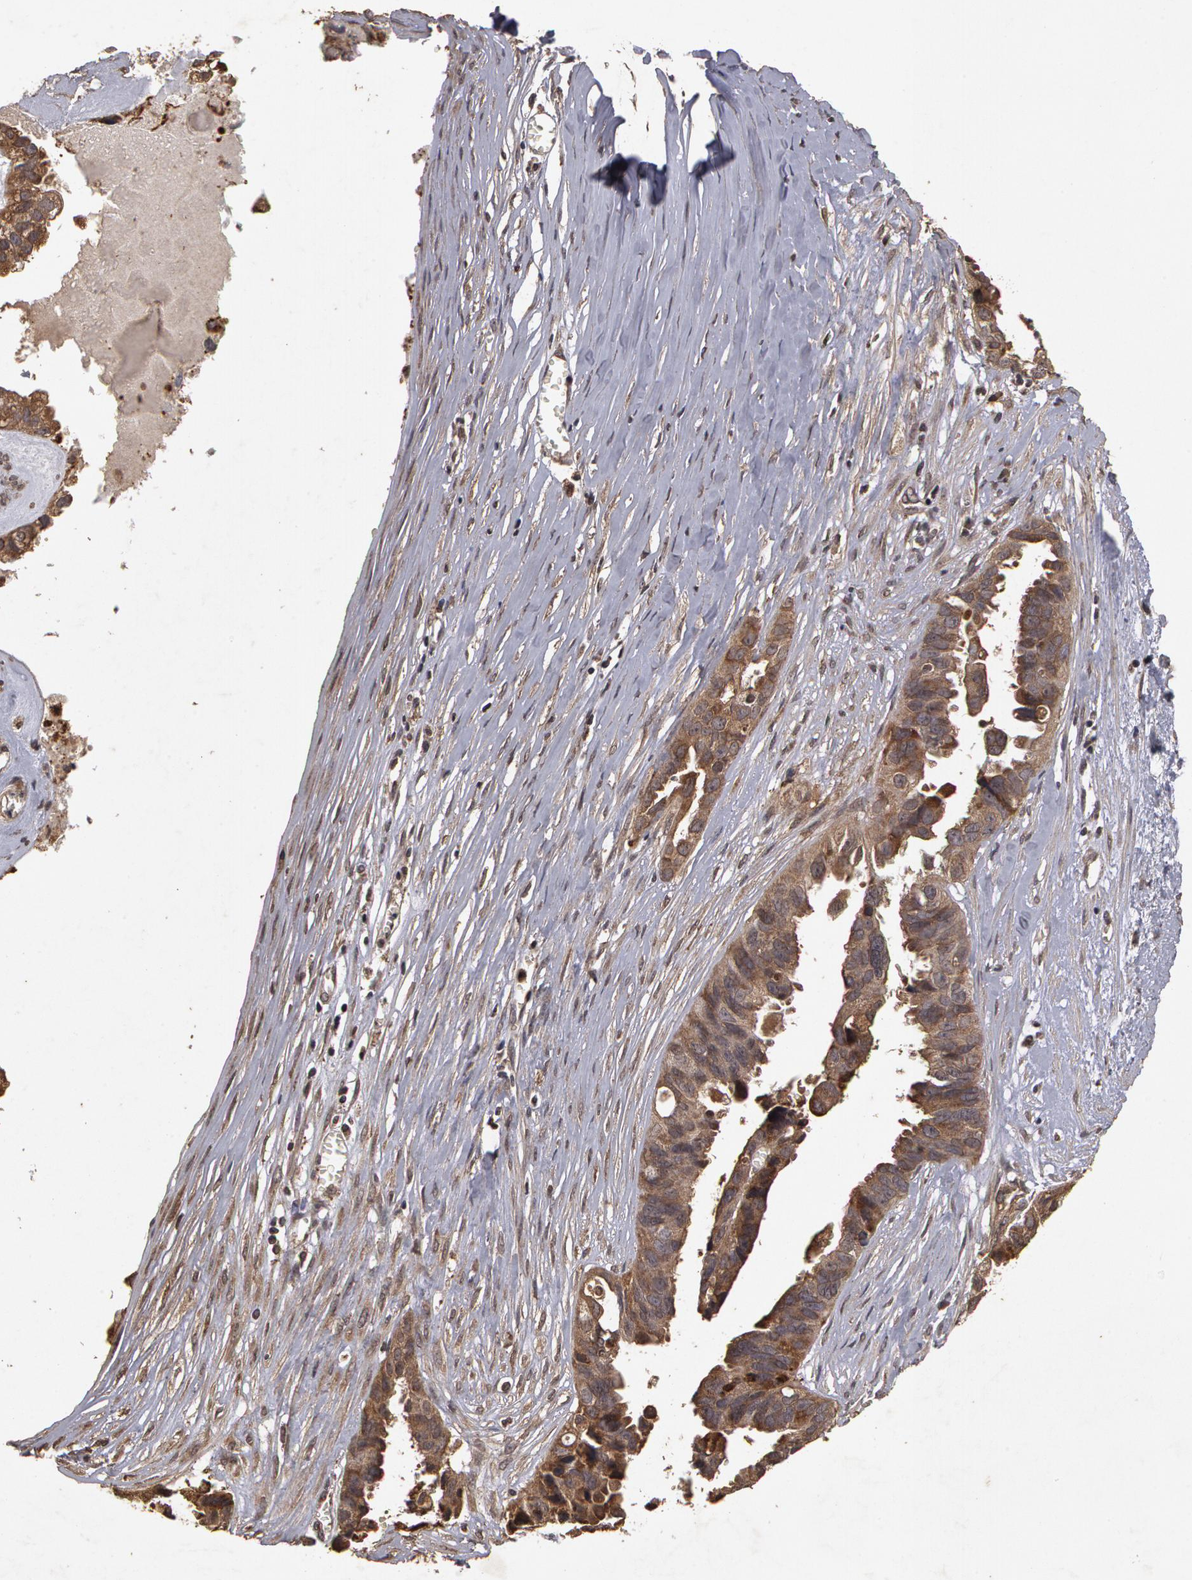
{"staining": {"intensity": "moderate", "quantity": ">75%", "location": "cytoplasmic/membranous"}, "tissue": "ovarian cancer", "cell_type": "Tumor cells", "image_type": "cancer", "snomed": [{"axis": "morphology", "description": "Carcinoma, endometroid"}, {"axis": "topography", "description": "Ovary"}], "caption": "Immunohistochemistry photomicrograph of ovarian cancer stained for a protein (brown), which demonstrates medium levels of moderate cytoplasmic/membranous staining in about >75% of tumor cells.", "gene": "CALR", "patient": {"sex": "female", "age": 85}}